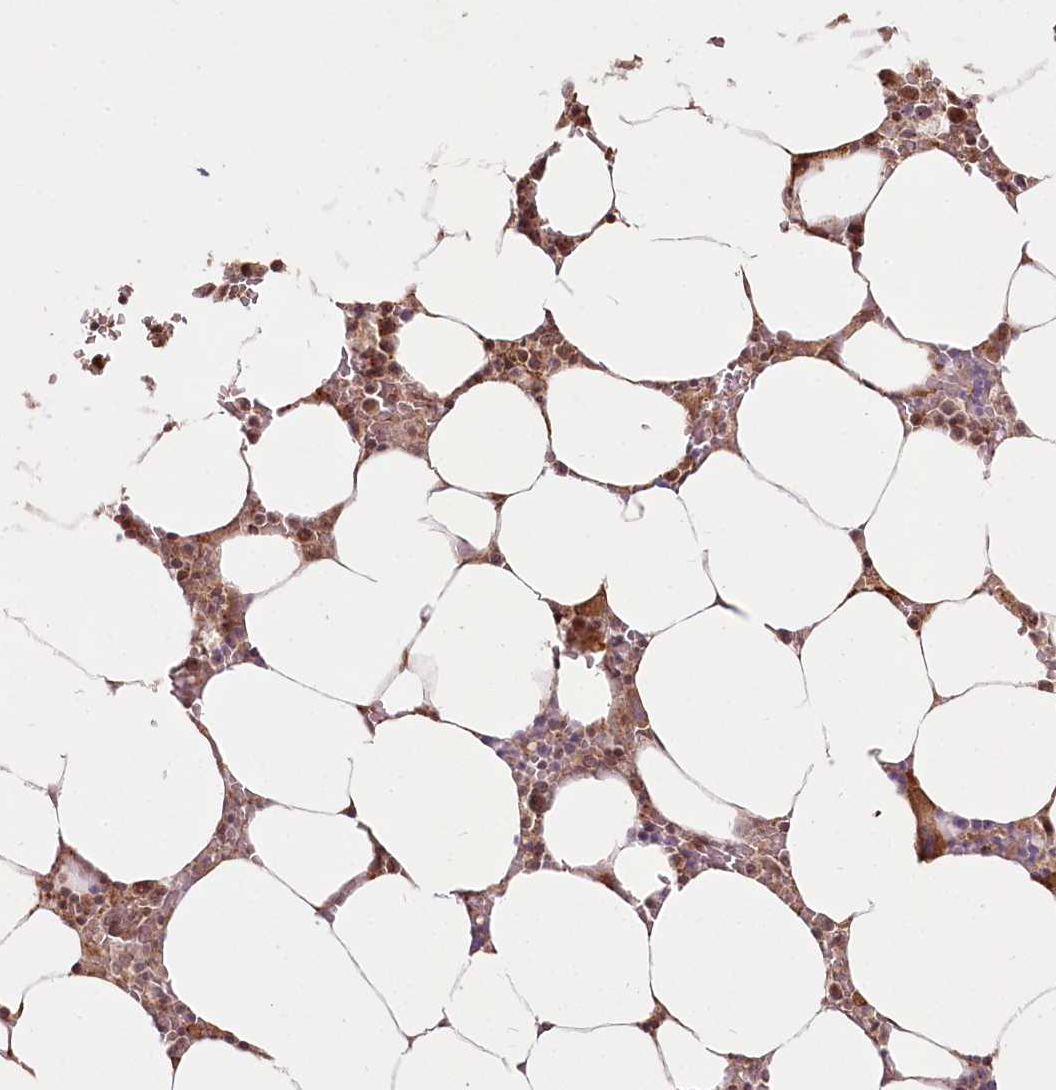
{"staining": {"intensity": "strong", "quantity": "25%-75%", "location": "cytoplasmic/membranous,nuclear"}, "tissue": "bone marrow", "cell_type": "Hematopoietic cells", "image_type": "normal", "snomed": [{"axis": "morphology", "description": "Normal tissue, NOS"}, {"axis": "topography", "description": "Bone marrow"}], "caption": "Brown immunohistochemical staining in normal bone marrow exhibits strong cytoplasmic/membranous,nuclear expression in approximately 25%-75% of hematopoietic cells. The staining was performed using DAB to visualize the protein expression in brown, while the nuclei were stained in blue with hematoxylin (Magnification: 20x).", "gene": "R3HDM2", "patient": {"sex": "male", "age": 70}}